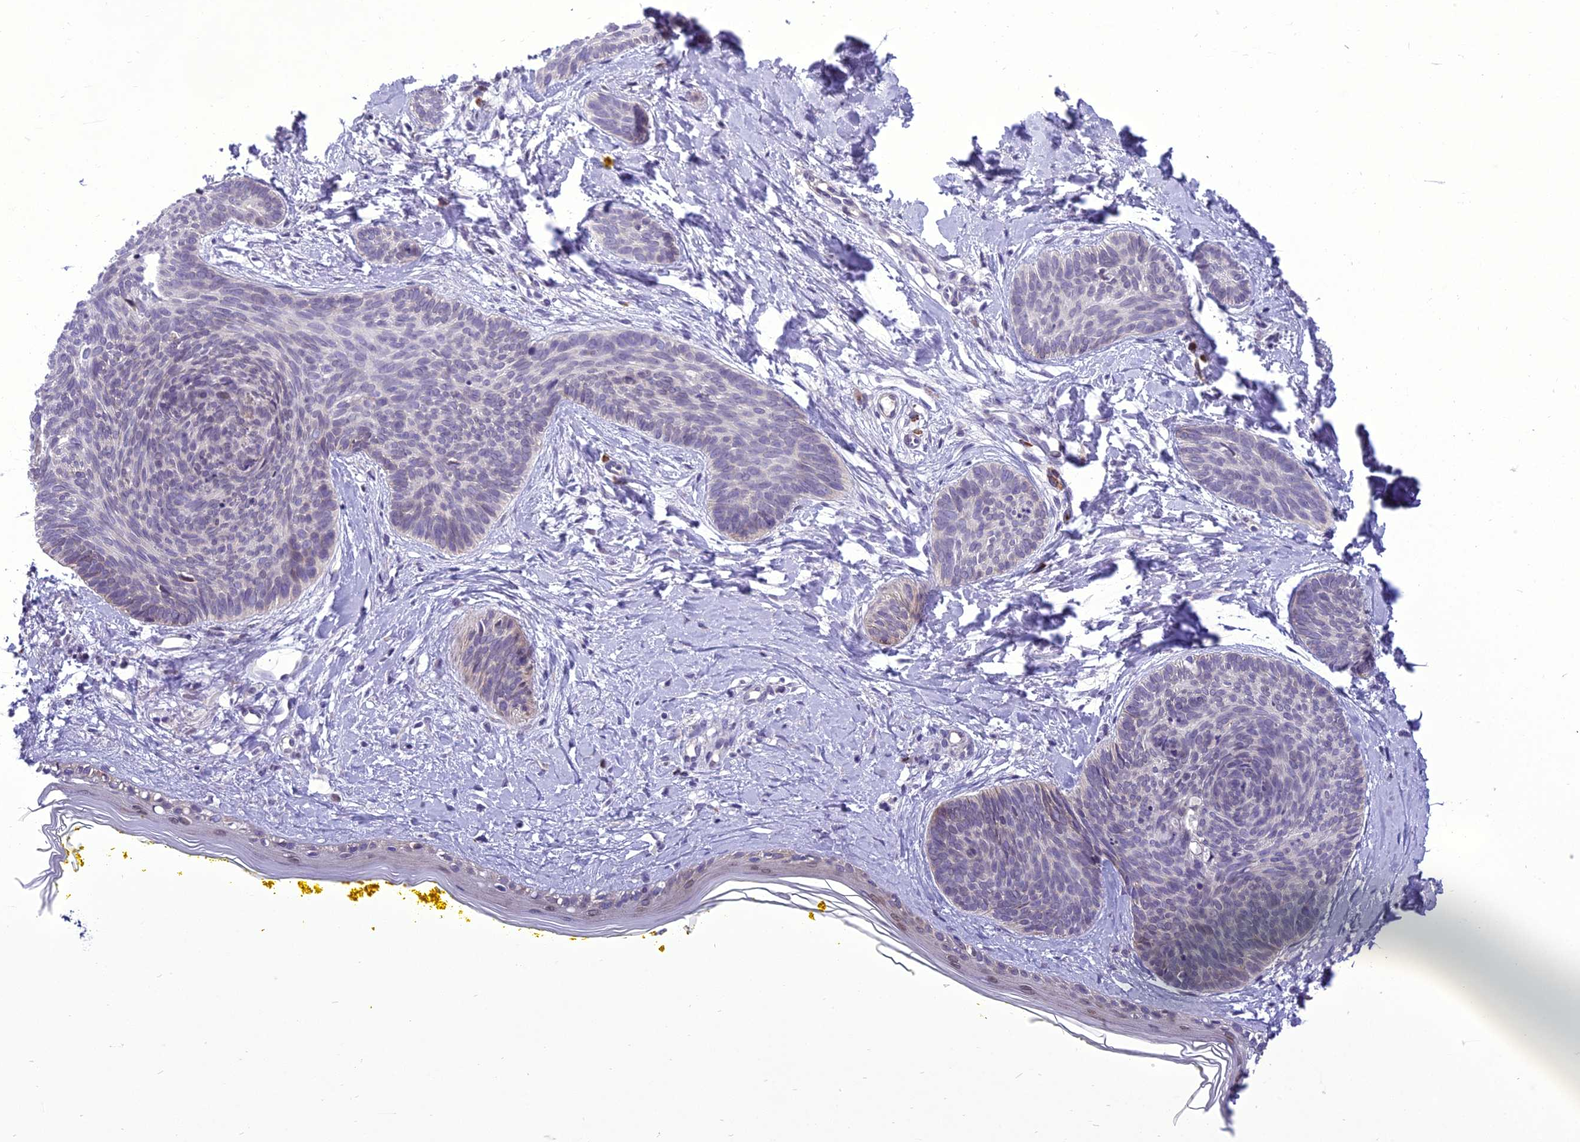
{"staining": {"intensity": "weak", "quantity": "<25%", "location": "nuclear"}, "tissue": "skin cancer", "cell_type": "Tumor cells", "image_type": "cancer", "snomed": [{"axis": "morphology", "description": "Basal cell carcinoma"}, {"axis": "topography", "description": "Skin"}], "caption": "Skin cancer stained for a protein using immunohistochemistry (IHC) exhibits no expression tumor cells.", "gene": "NEURL2", "patient": {"sex": "female", "age": 81}}